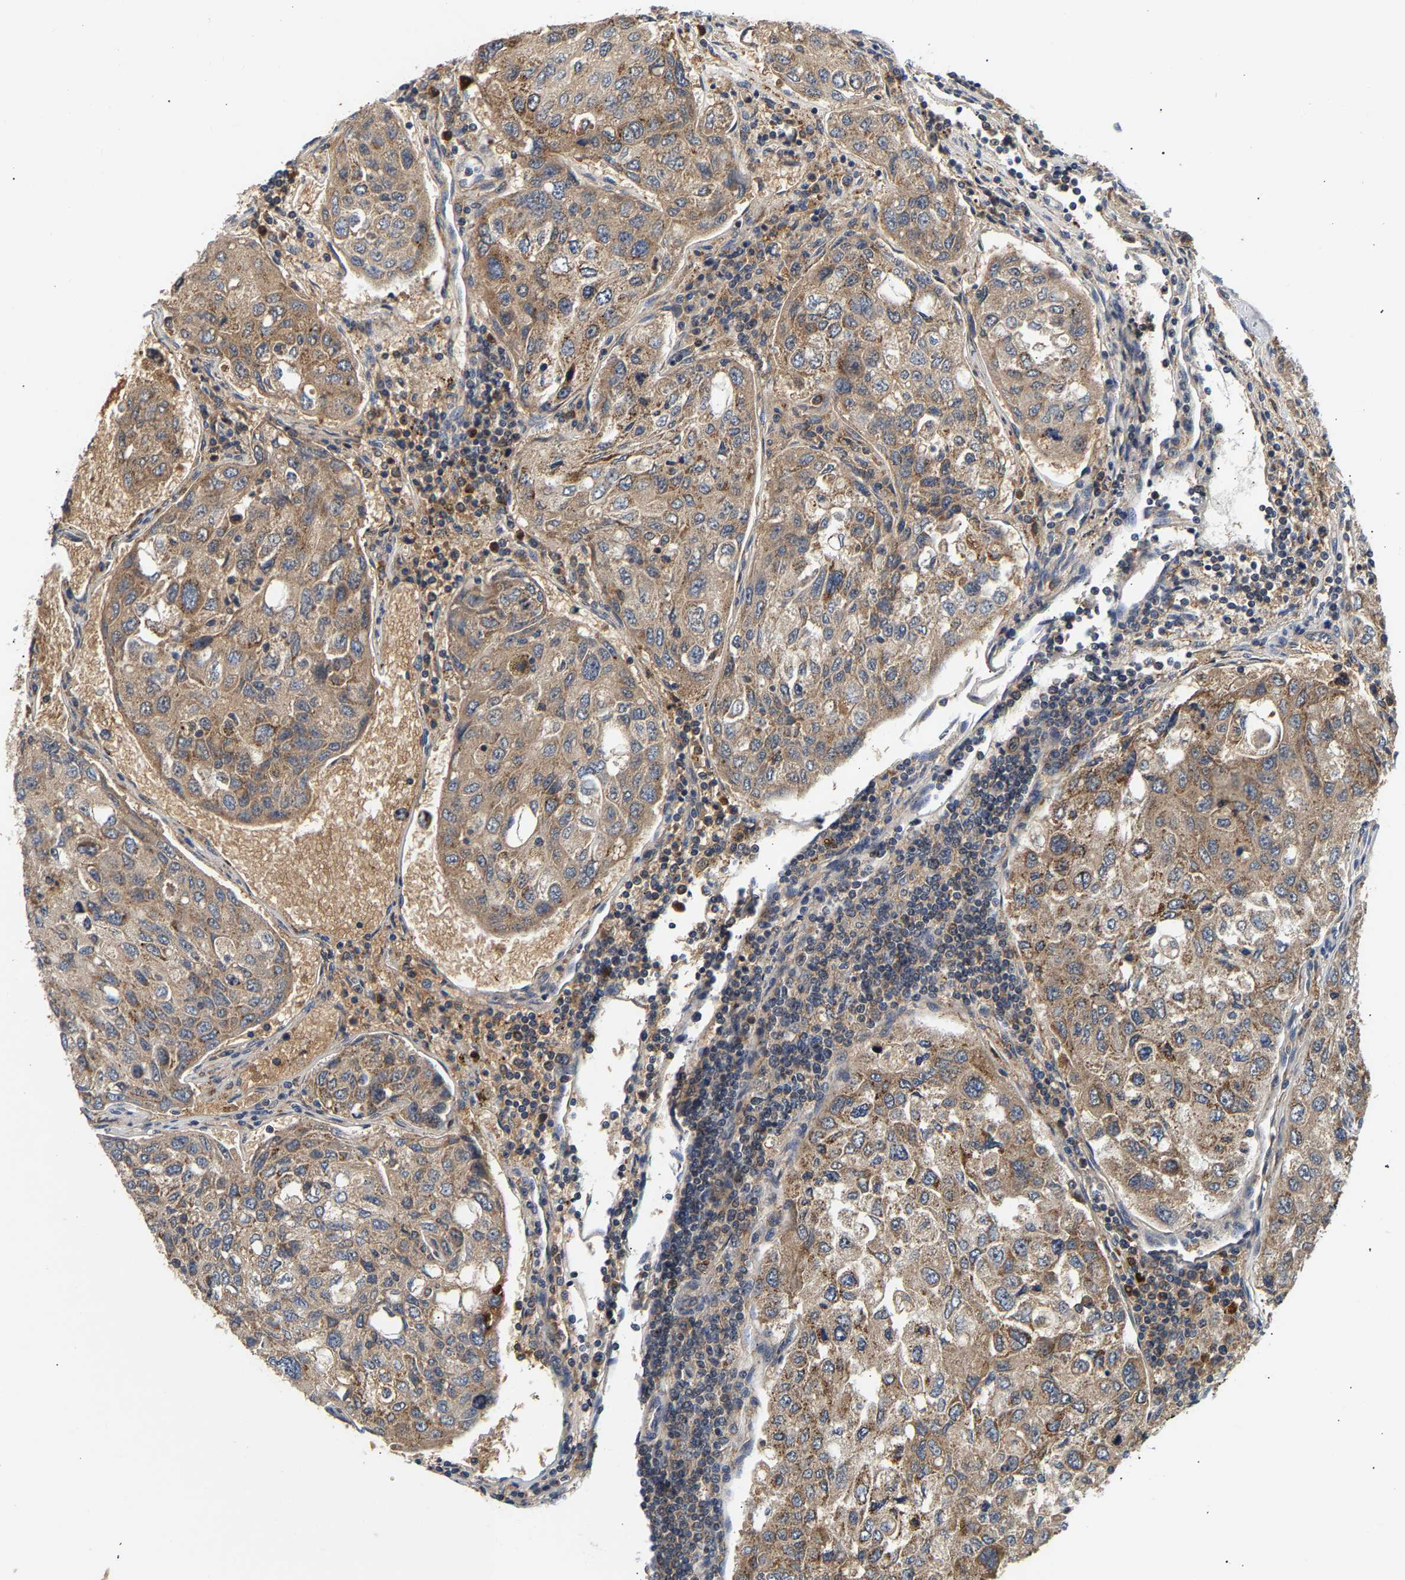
{"staining": {"intensity": "weak", "quantity": ">75%", "location": "cytoplasmic/membranous"}, "tissue": "urothelial cancer", "cell_type": "Tumor cells", "image_type": "cancer", "snomed": [{"axis": "morphology", "description": "Urothelial carcinoma, High grade"}, {"axis": "topography", "description": "Lymph node"}, {"axis": "topography", "description": "Urinary bladder"}], "caption": "A micrograph of urothelial carcinoma (high-grade) stained for a protein displays weak cytoplasmic/membranous brown staining in tumor cells.", "gene": "PPID", "patient": {"sex": "male", "age": 51}}